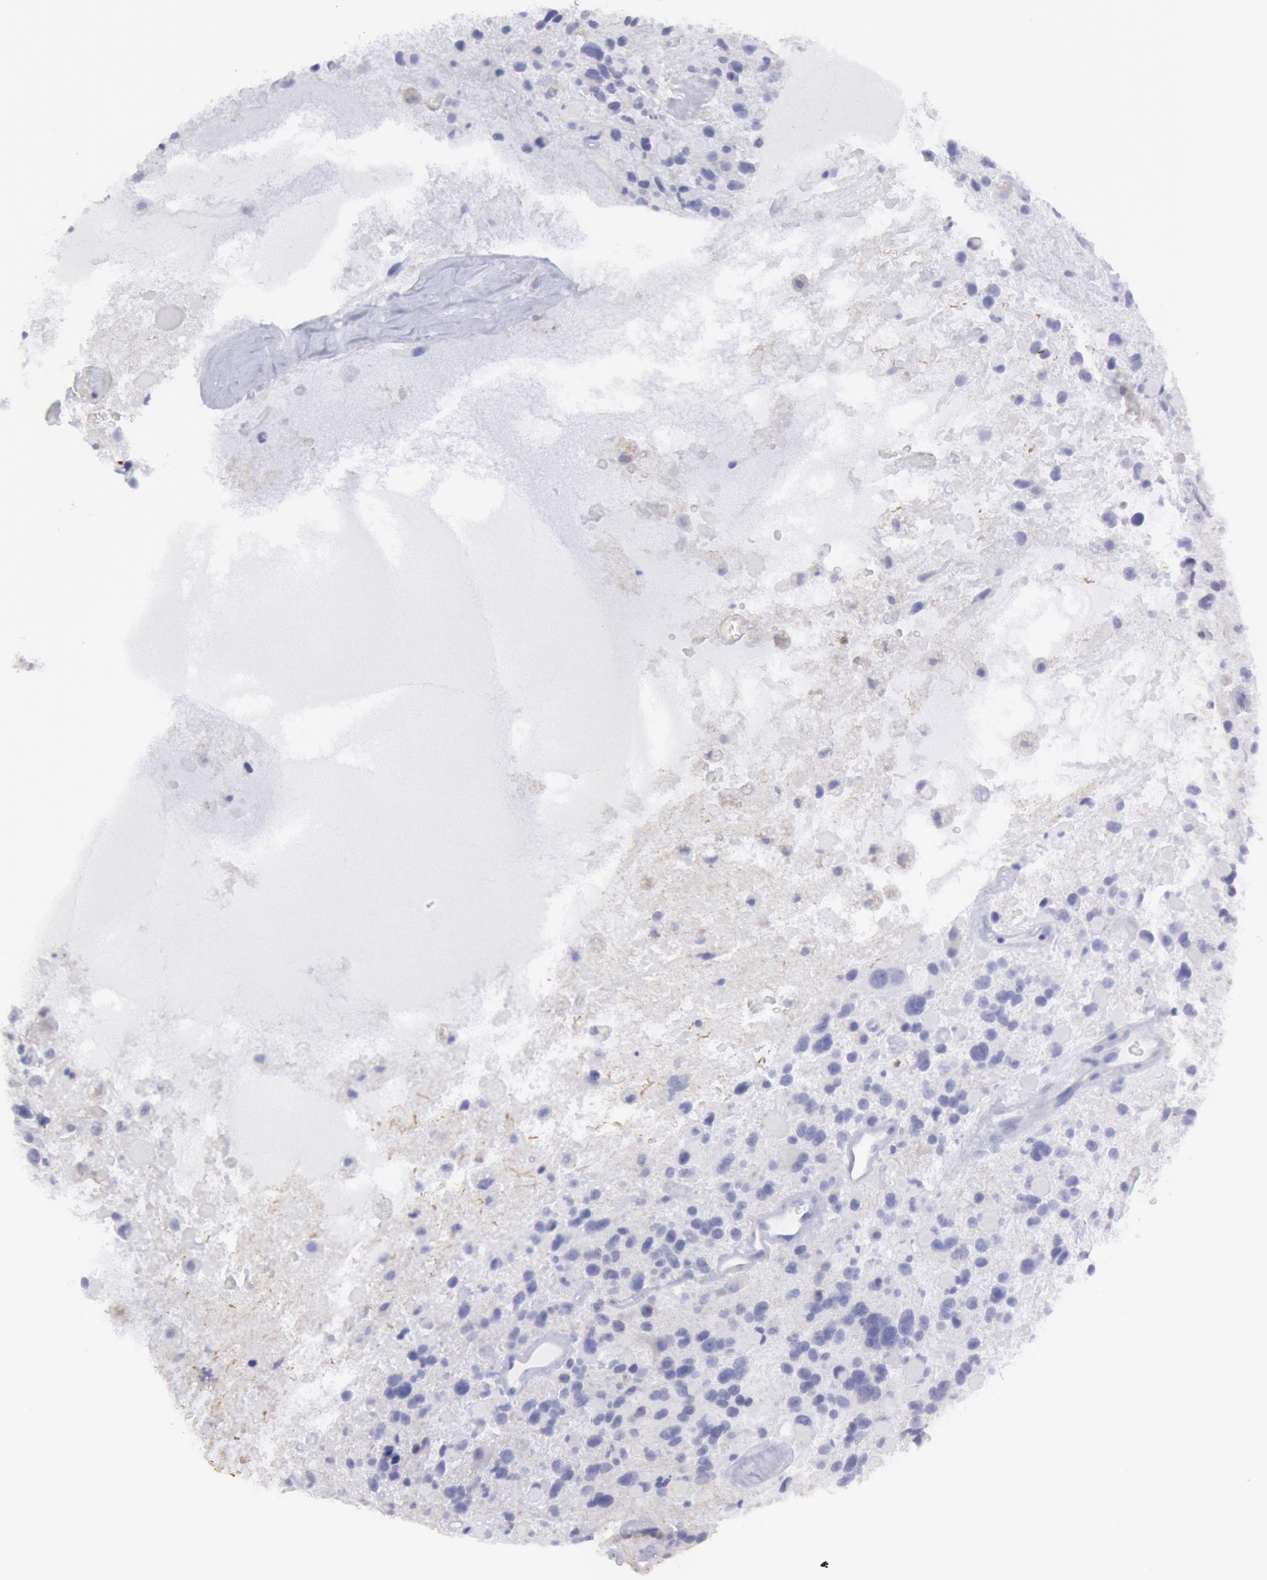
{"staining": {"intensity": "negative", "quantity": "none", "location": "none"}, "tissue": "glioma", "cell_type": "Tumor cells", "image_type": "cancer", "snomed": [{"axis": "morphology", "description": "Glioma, malignant, High grade"}, {"axis": "topography", "description": "Brain"}], "caption": "Immunohistochemistry (IHC) micrograph of neoplastic tissue: human glioma stained with DAB (3,3'-diaminobenzidine) displays no significant protein staining in tumor cells.", "gene": "MYH7", "patient": {"sex": "female", "age": 37}}